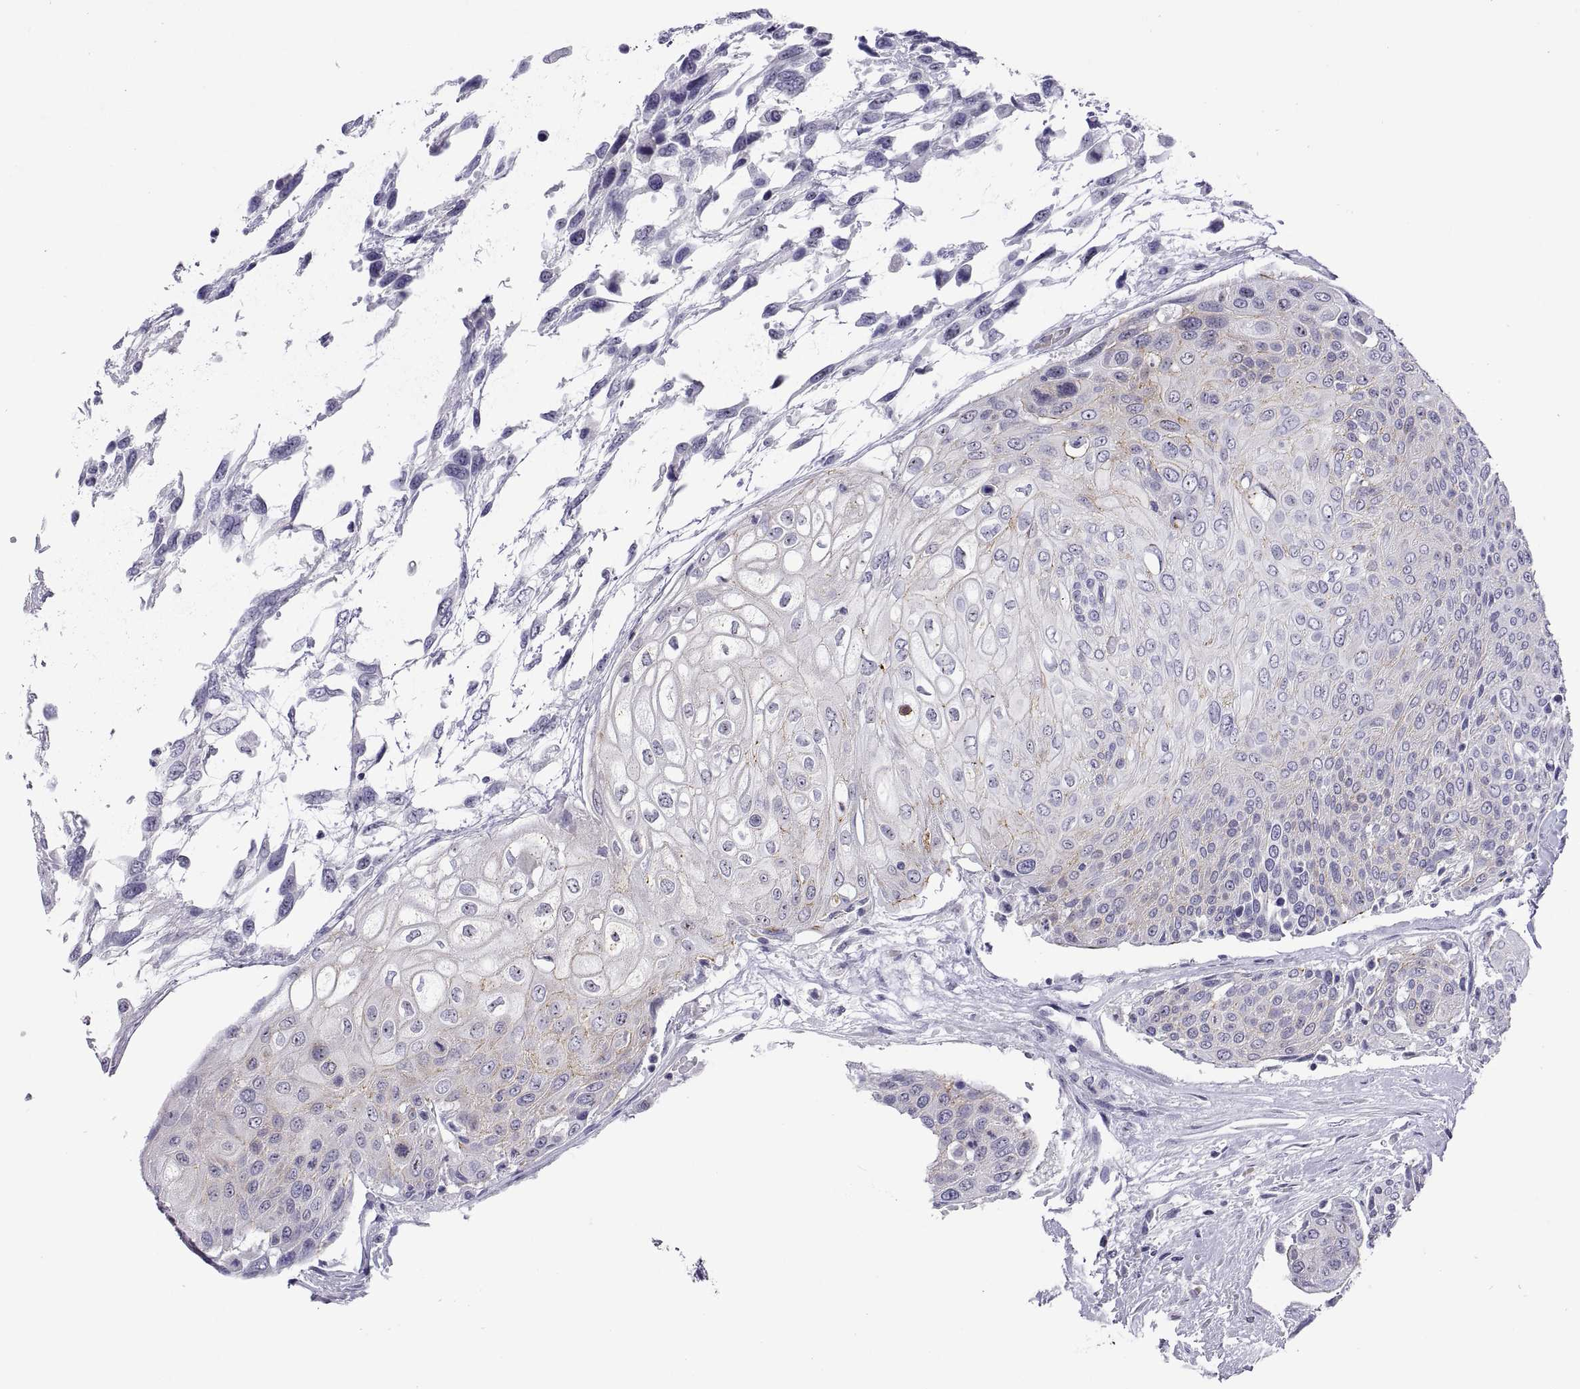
{"staining": {"intensity": "negative", "quantity": "none", "location": "none"}, "tissue": "urothelial cancer", "cell_type": "Tumor cells", "image_type": "cancer", "snomed": [{"axis": "morphology", "description": "Urothelial carcinoma, High grade"}, {"axis": "topography", "description": "Urinary bladder"}], "caption": "This is a photomicrograph of immunohistochemistry (IHC) staining of urothelial cancer, which shows no expression in tumor cells. (Stains: DAB immunohistochemistry (IHC) with hematoxylin counter stain, Microscopy: brightfield microscopy at high magnification).", "gene": "VSX2", "patient": {"sex": "female", "age": 70}}